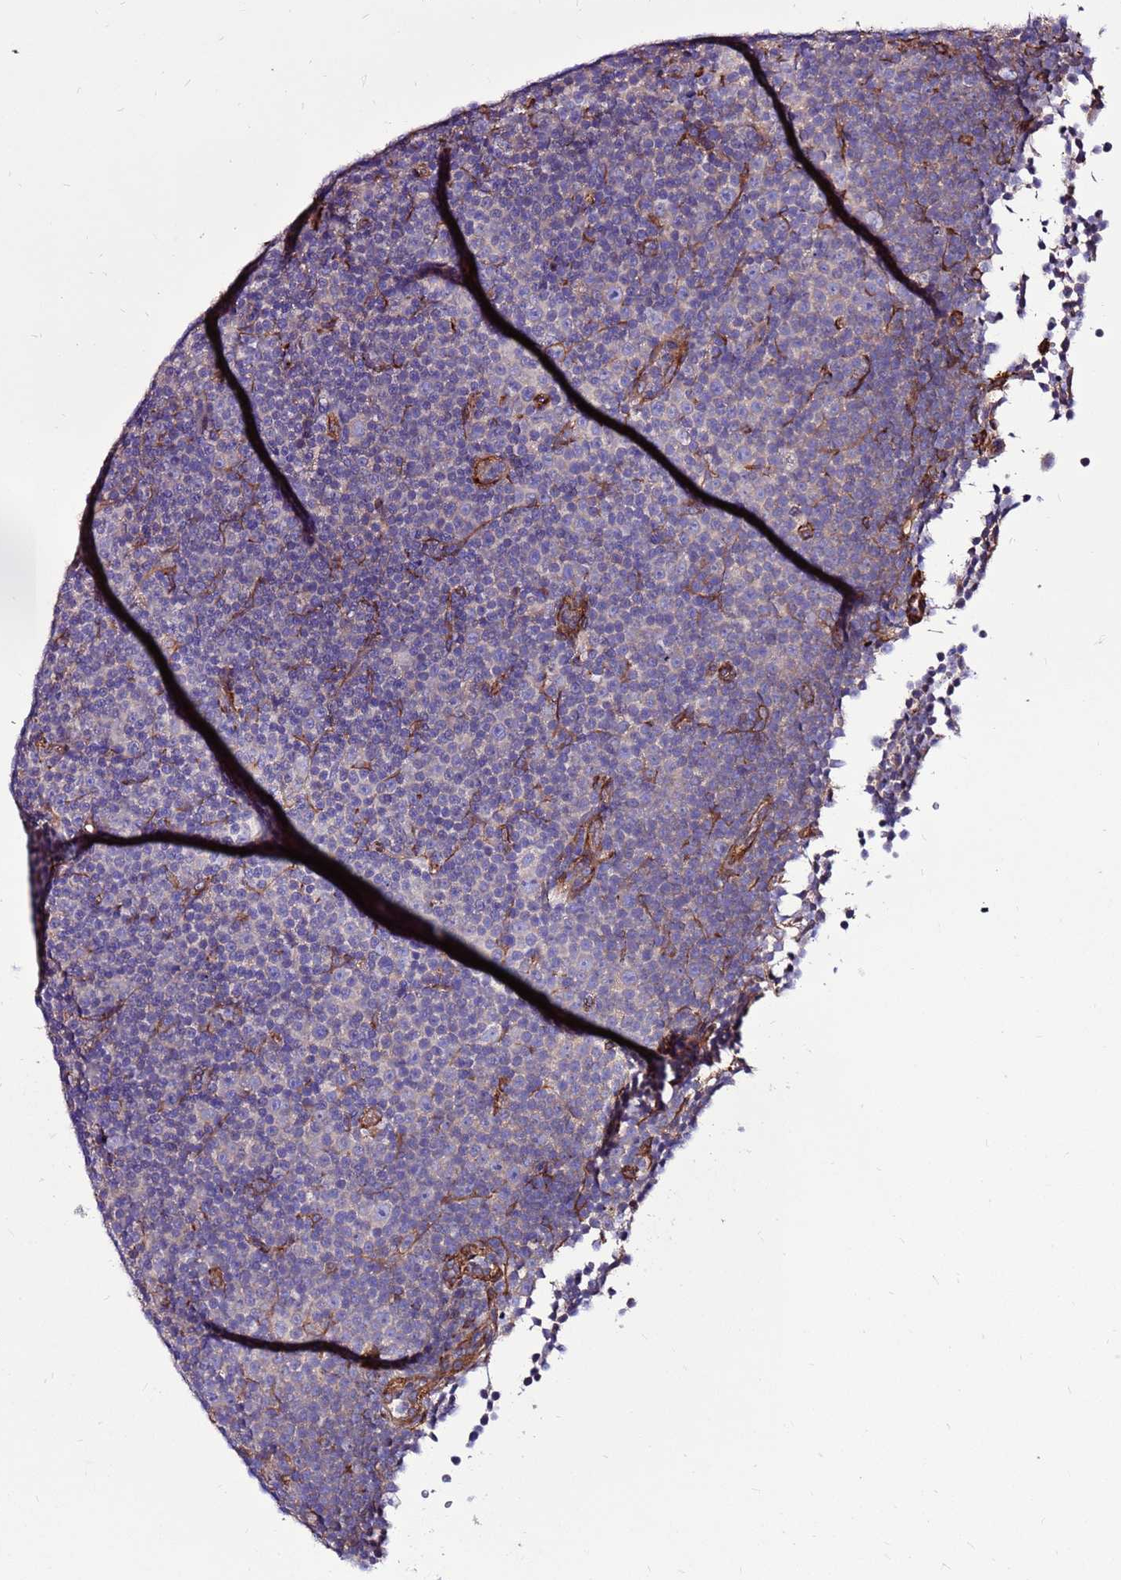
{"staining": {"intensity": "negative", "quantity": "none", "location": "none"}, "tissue": "lymphoma", "cell_type": "Tumor cells", "image_type": "cancer", "snomed": [{"axis": "morphology", "description": "Malignant lymphoma, non-Hodgkin's type, Low grade"}, {"axis": "topography", "description": "Lymph node"}], "caption": "DAB (3,3'-diaminobenzidine) immunohistochemical staining of low-grade malignant lymphoma, non-Hodgkin's type reveals no significant expression in tumor cells.", "gene": "EI24", "patient": {"sex": "female", "age": 67}}